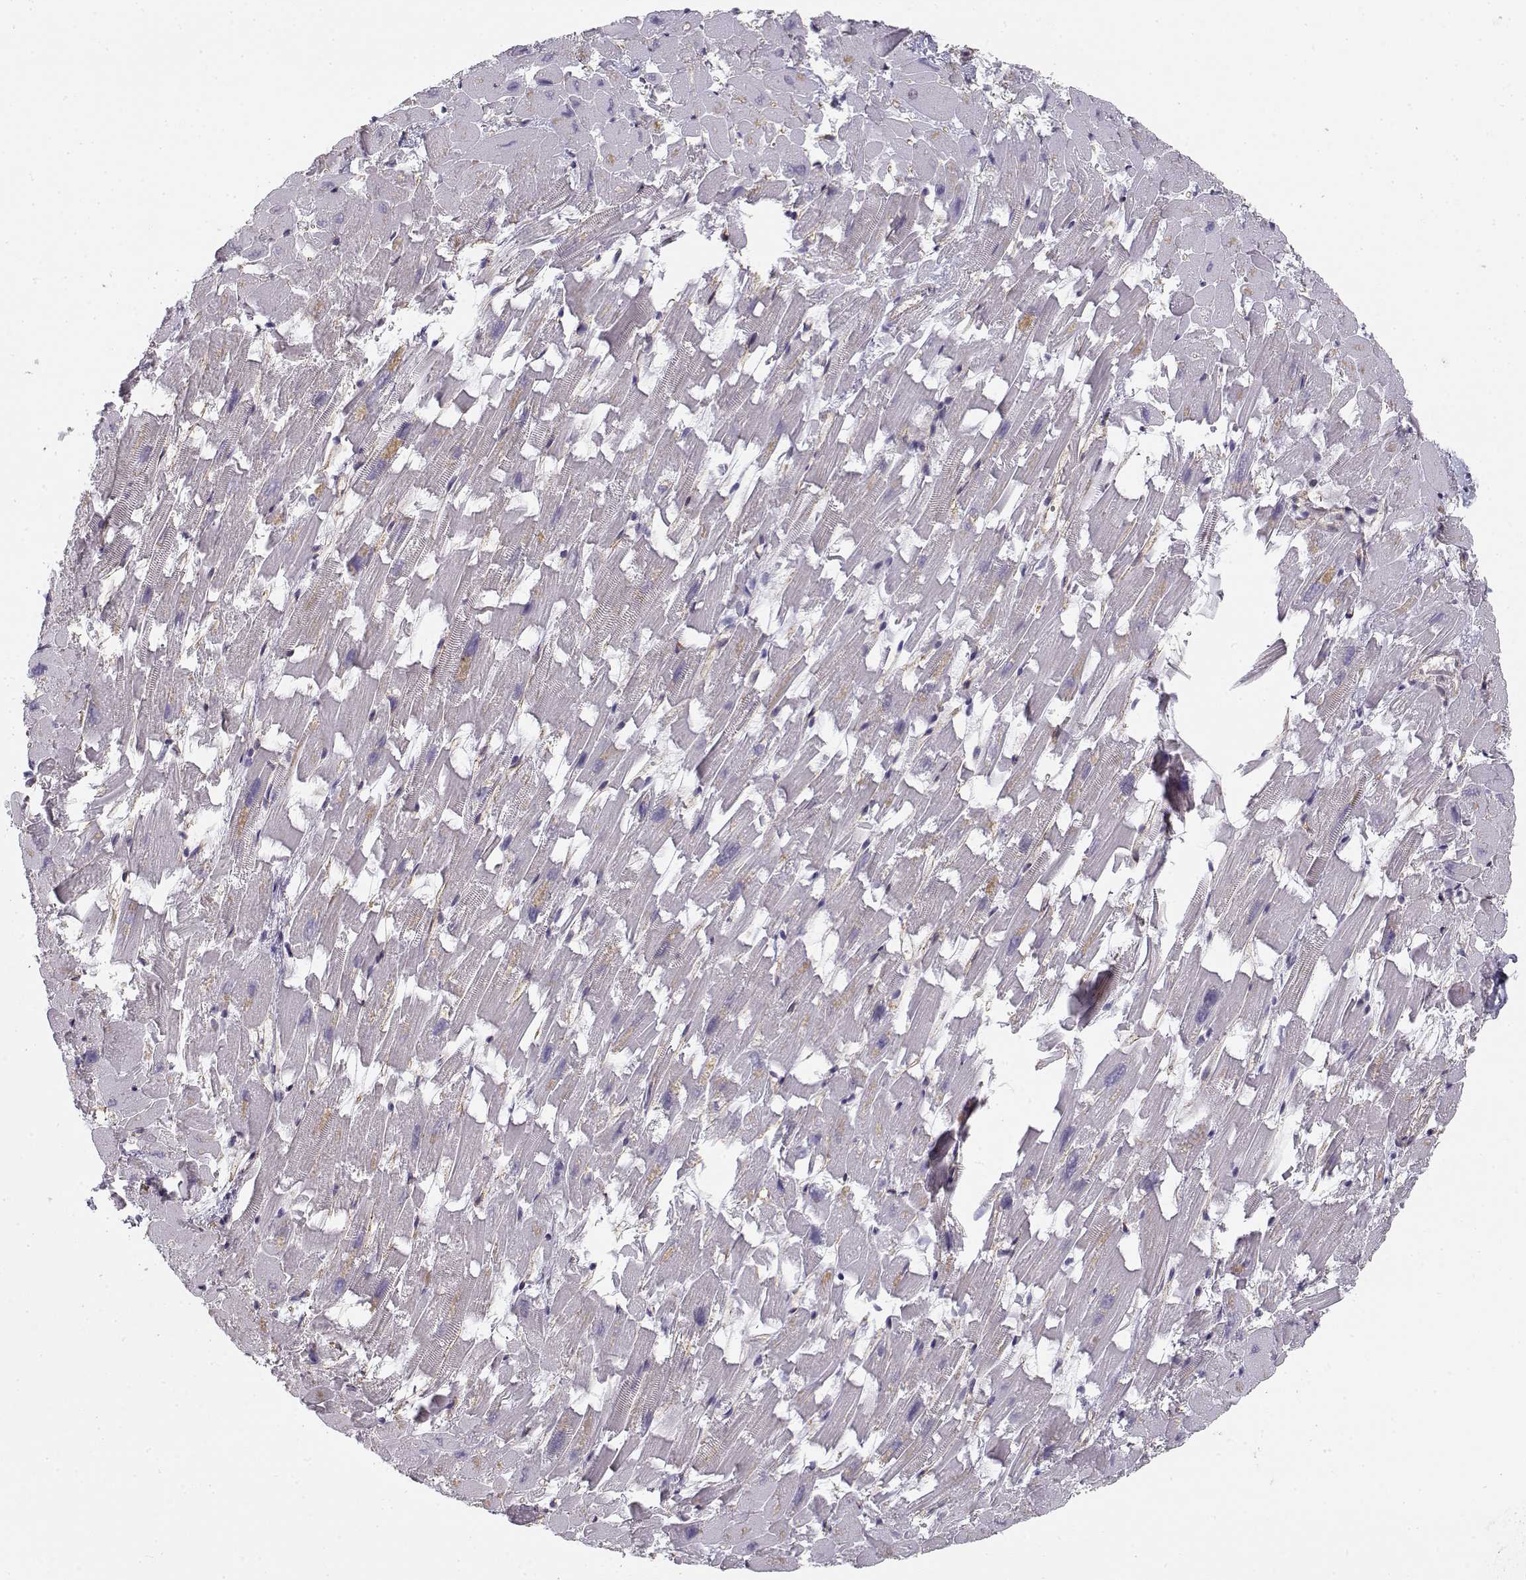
{"staining": {"intensity": "negative", "quantity": "none", "location": "none"}, "tissue": "heart muscle", "cell_type": "Cardiomyocytes", "image_type": "normal", "snomed": [{"axis": "morphology", "description": "Normal tissue, NOS"}, {"axis": "topography", "description": "Heart"}], "caption": "A high-resolution micrograph shows immunohistochemistry (IHC) staining of benign heart muscle, which exhibits no significant positivity in cardiomyocytes.", "gene": "MYO1A", "patient": {"sex": "female", "age": 64}}